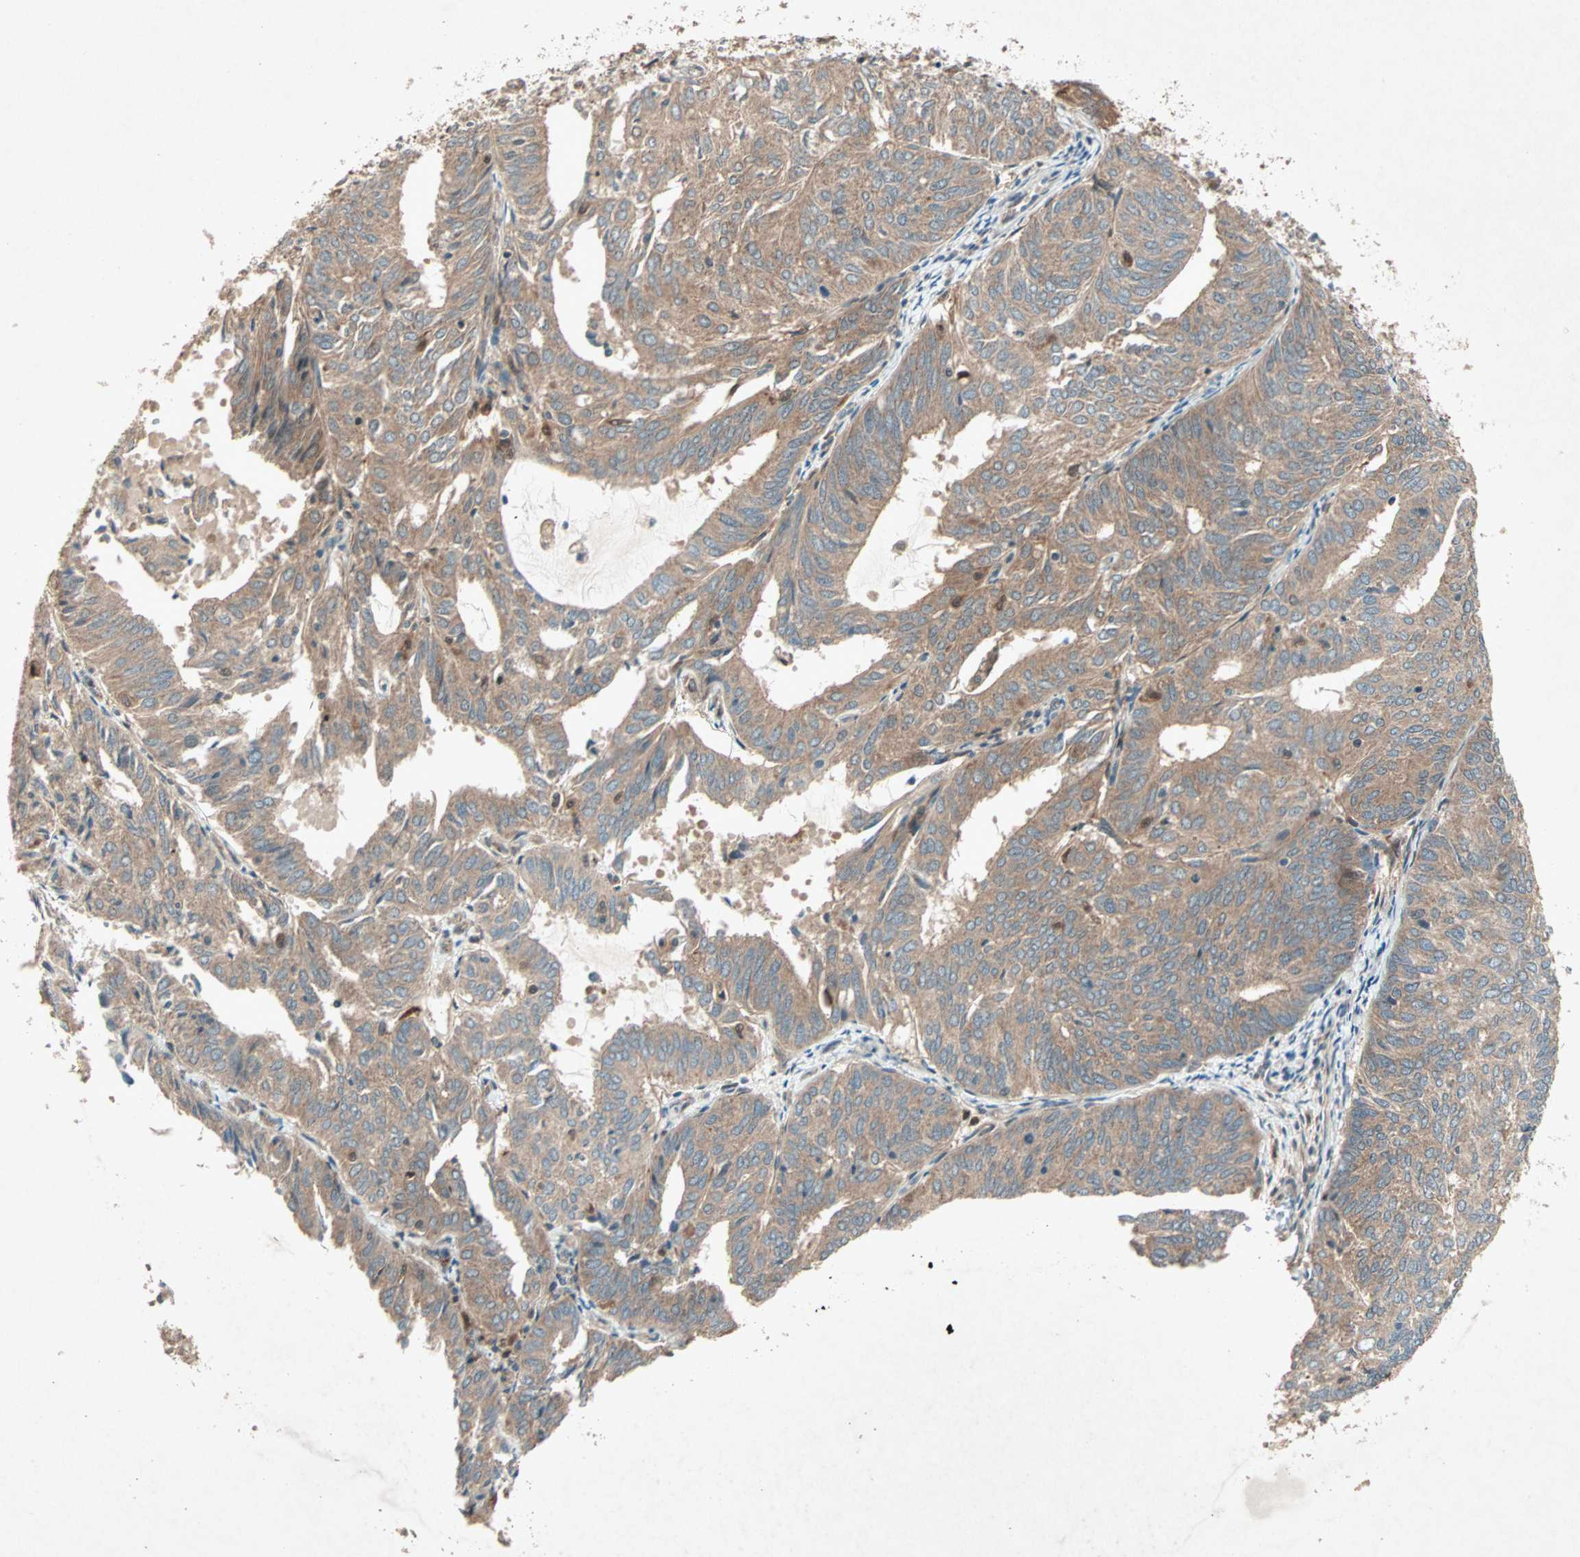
{"staining": {"intensity": "moderate", "quantity": ">75%", "location": "cytoplasmic/membranous"}, "tissue": "endometrial cancer", "cell_type": "Tumor cells", "image_type": "cancer", "snomed": [{"axis": "morphology", "description": "Adenocarcinoma, NOS"}, {"axis": "topography", "description": "Uterus"}], "caption": "Immunohistochemistry (IHC) of human endometrial adenocarcinoma reveals medium levels of moderate cytoplasmic/membranous positivity in approximately >75% of tumor cells.", "gene": "SDSL", "patient": {"sex": "female", "age": 60}}